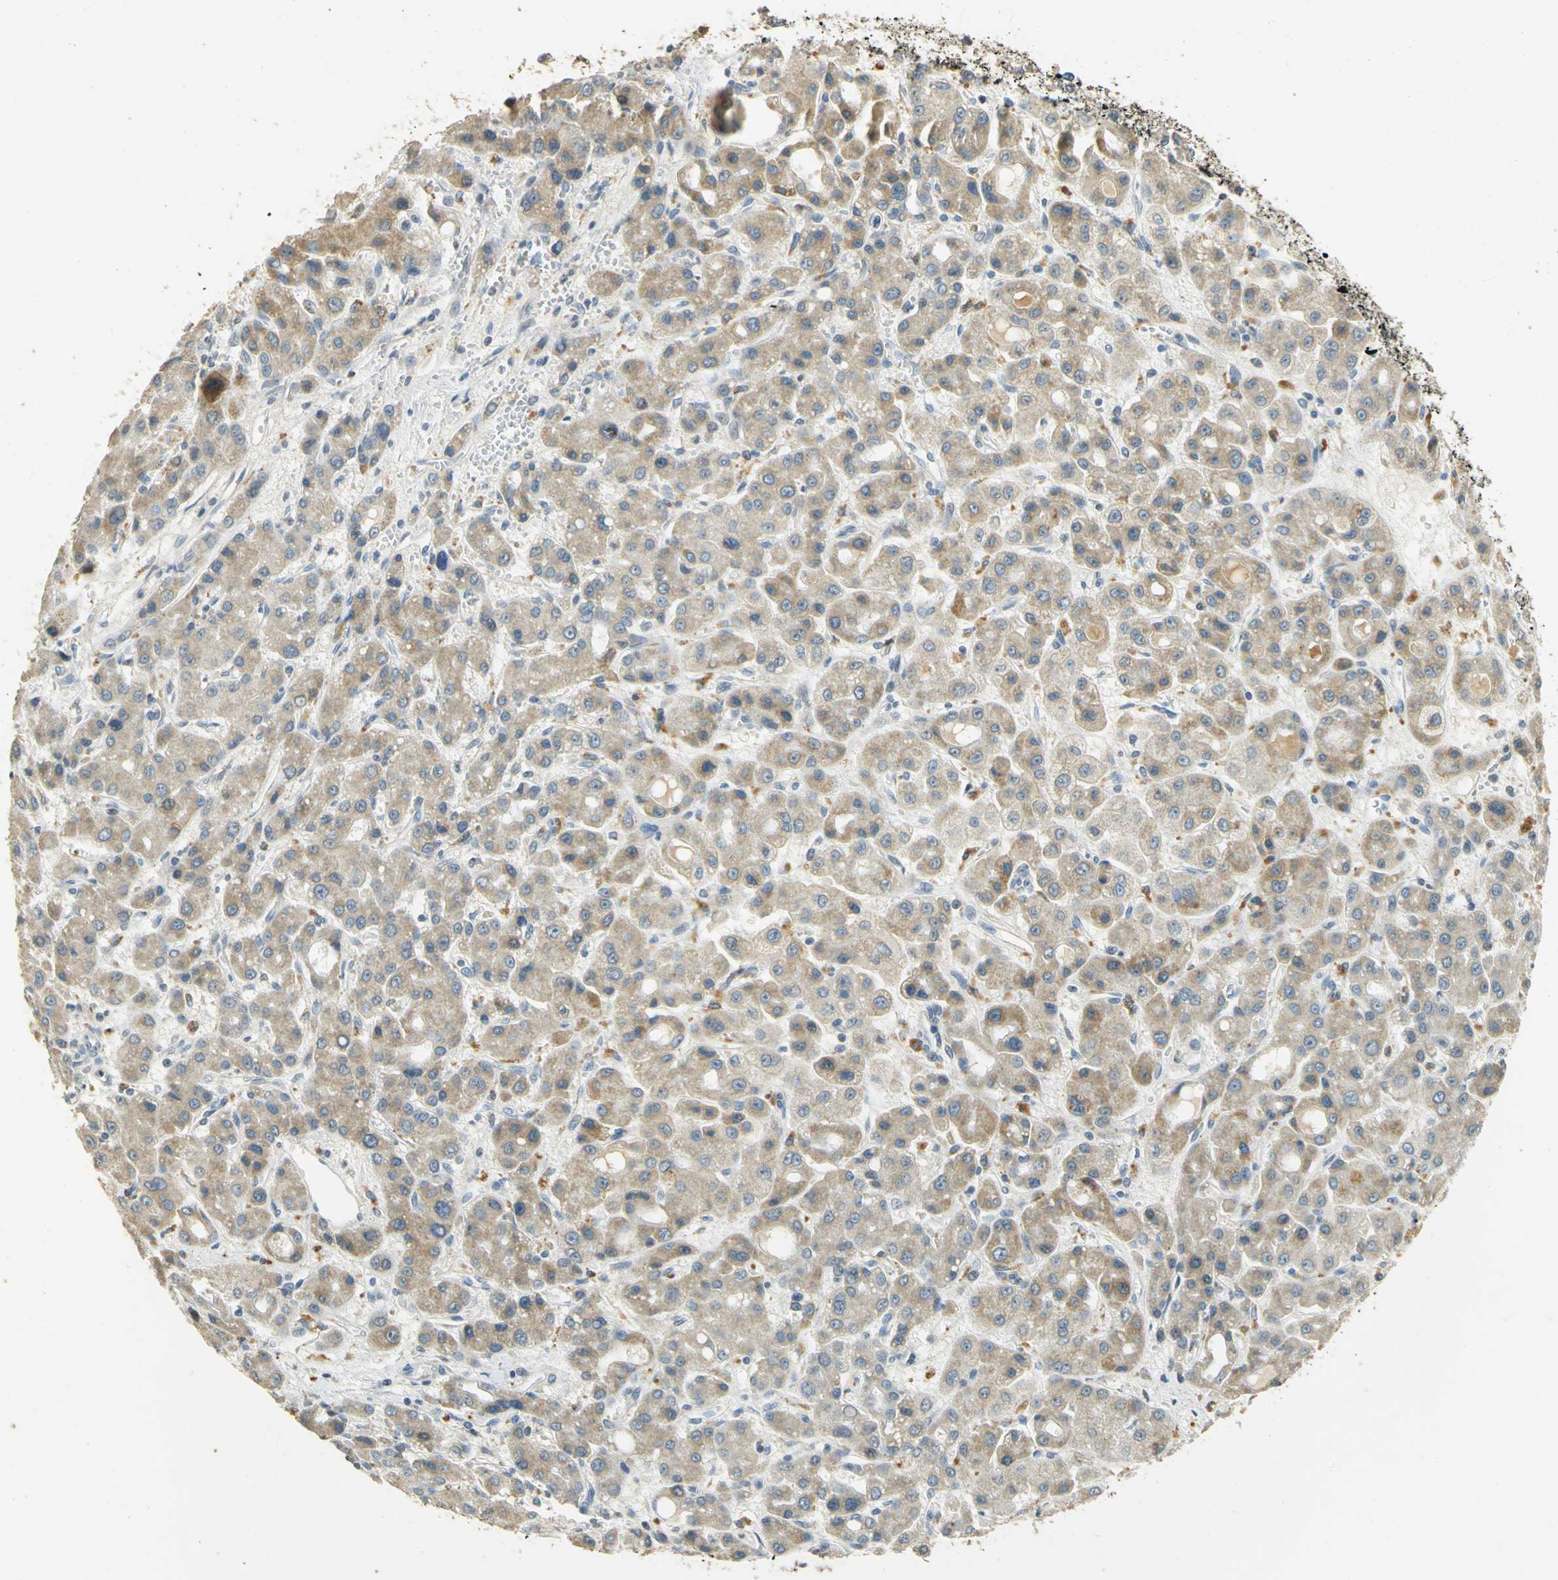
{"staining": {"intensity": "weak", "quantity": ">75%", "location": "cytoplasmic/membranous"}, "tissue": "liver cancer", "cell_type": "Tumor cells", "image_type": "cancer", "snomed": [{"axis": "morphology", "description": "Carcinoma, Hepatocellular, NOS"}, {"axis": "topography", "description": "Liver"}], "caption": "Immunohistochemical staining of liver hepatocellular carcinoma demonstrates low levels of weak cytoplasmic/membranous expression in about >75% of tumor cells. The protein is shown in brown color, while the nuclei are stained blue.", "gene": "HDHD5", "patient": {"sex": "male", "age": 55}}